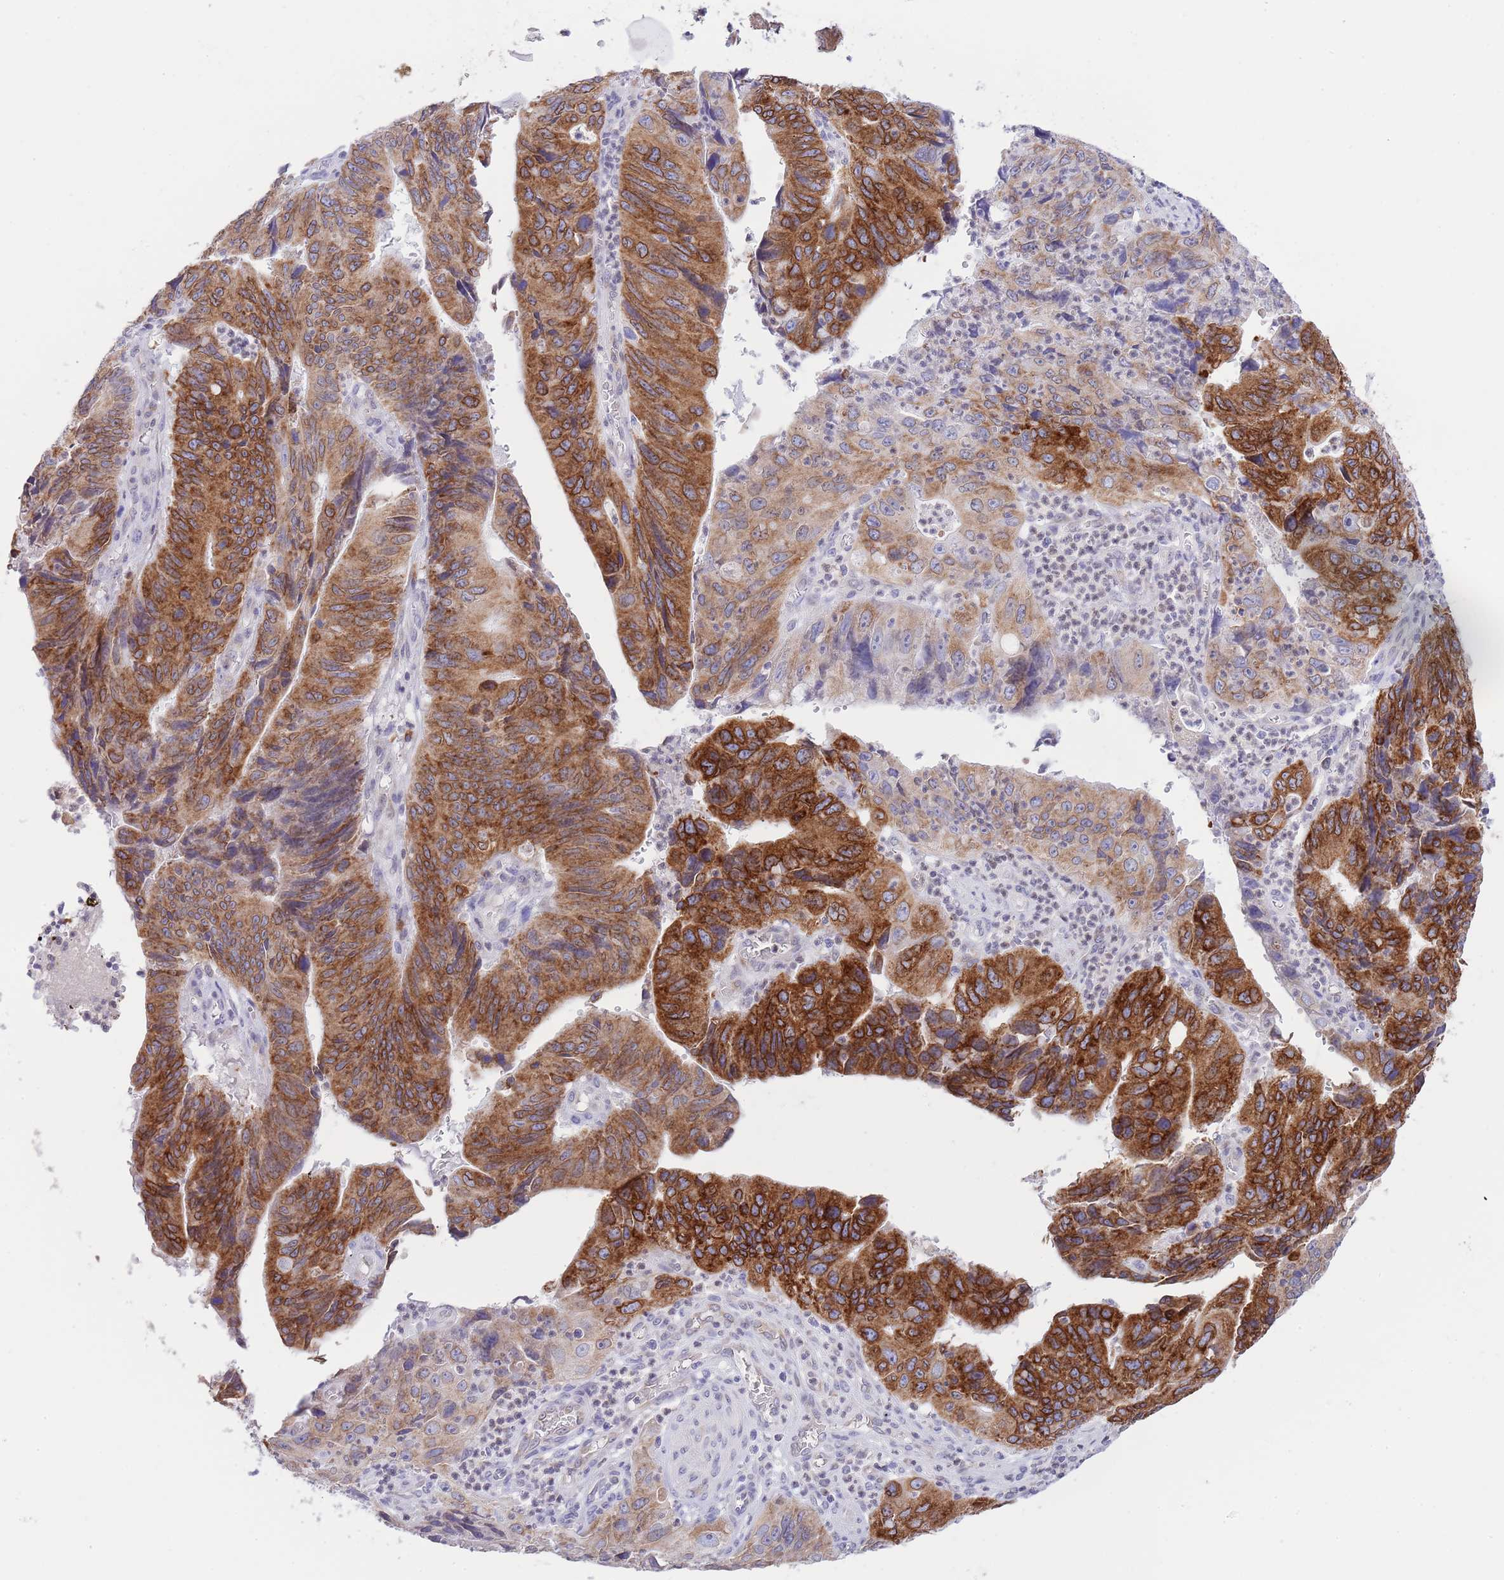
{"staining": {"intensity": "strong", "quantity": "25%-75%", "location": "cytoplasmic/membranous"}, "tissue": "stomach cancer", "cell_type": "Tumor cells", "image_type": "cancer", "snomed": [{"axis": "morphology", "description": "Adenocarcinoma, NOS"}, {"axis": "topography", "description": "Stomach"}], "caption": "A high-resolution image shows immunohistochemistry staining of stomach cancer (adenocarcinoma), which displays strong cytoplasmic/membranous expression in about 25%-75% of tumor cells.", "gene": "EBPL", "patient": {"sex": "male", "age": 59}}